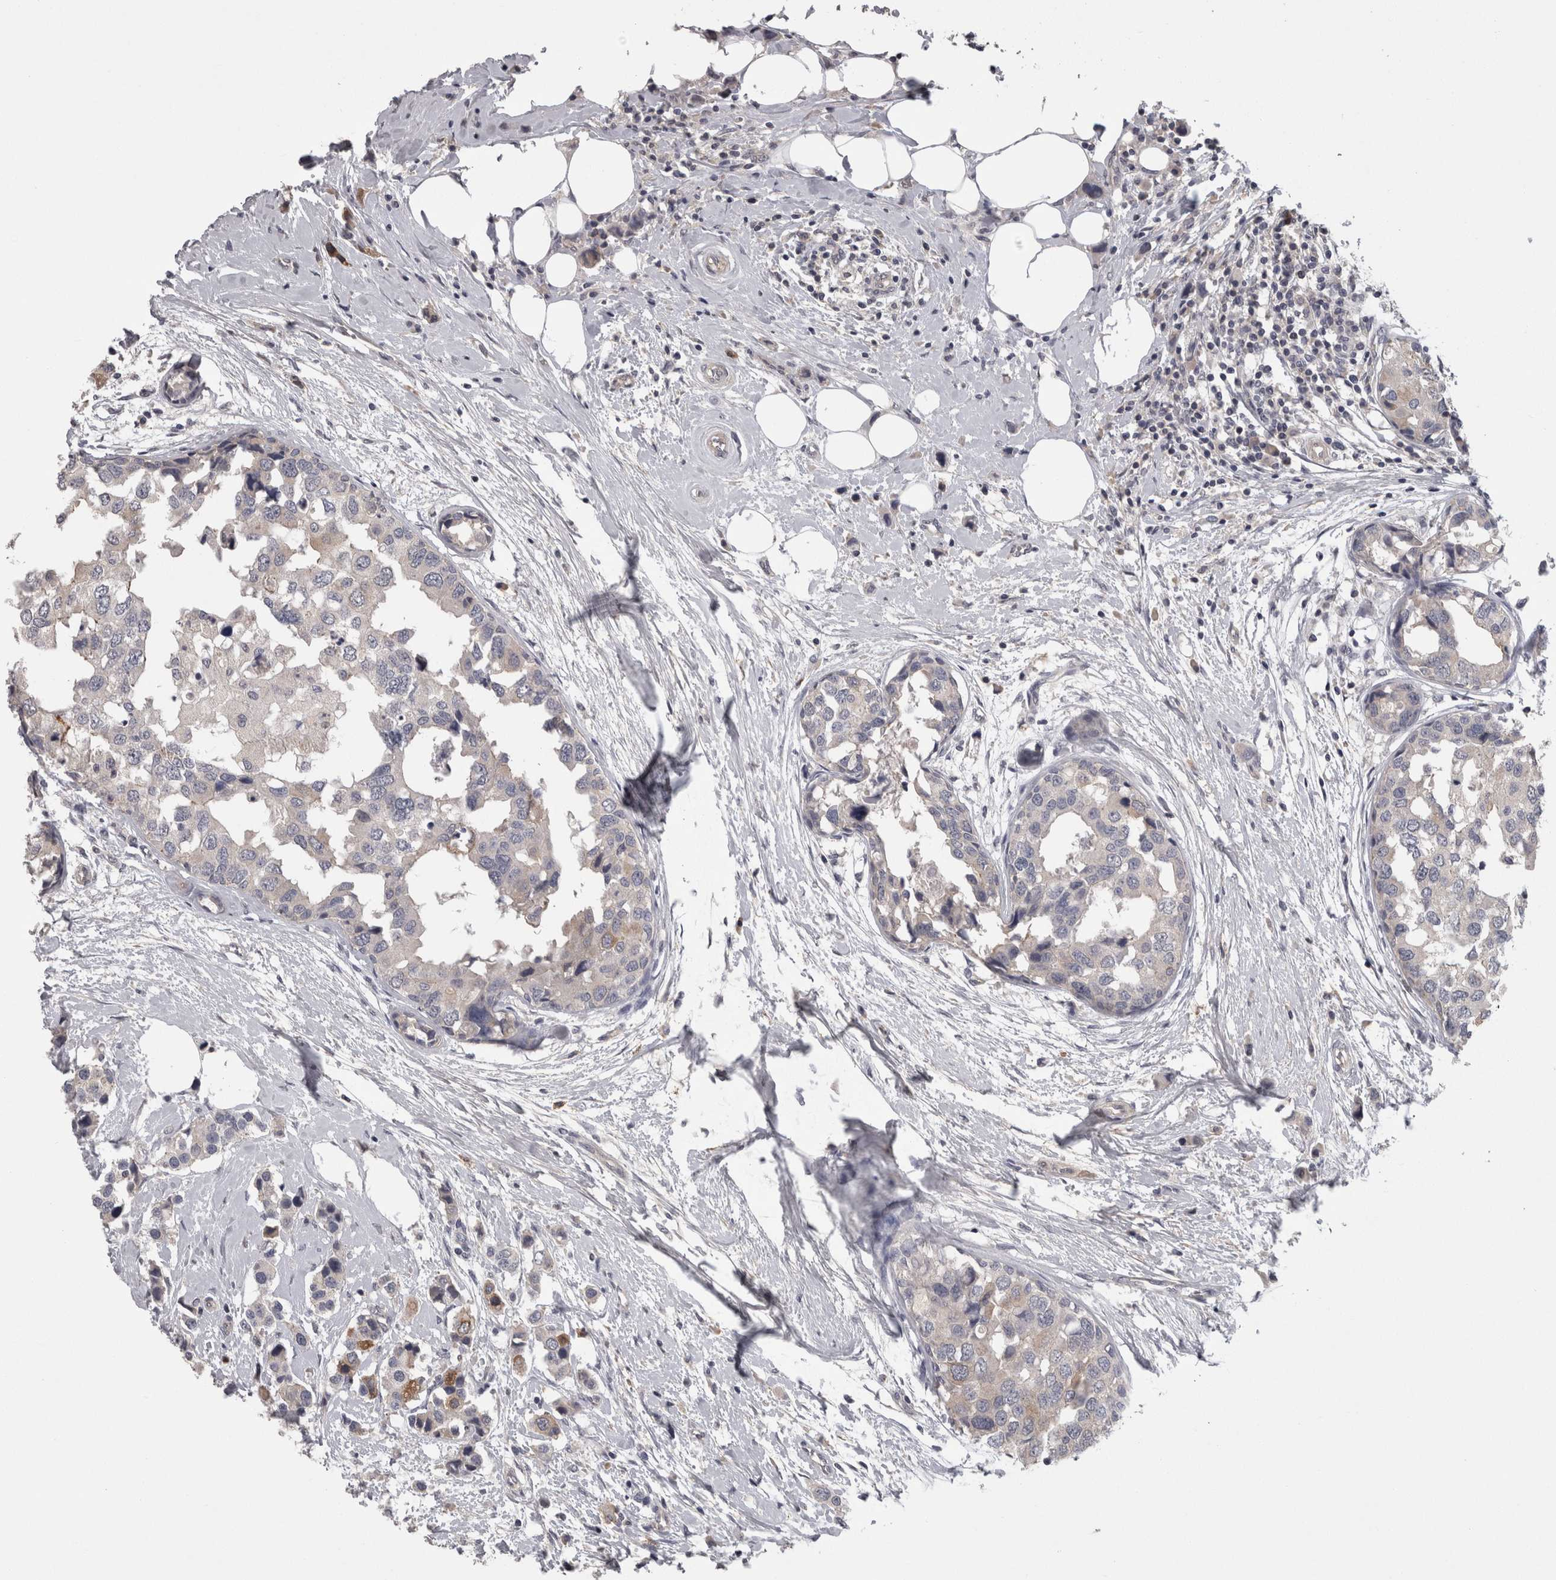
{"staining": {"intensity": "negative", "quantity": "none", "location": "none"}, "tissue": "breast cancer", "cell_type": "Tumor cells", "image_type": "cancer", "snomed": [{"axis": "morphology", "description": "Normal tissue, NOS"}, {"axis": "morphology", "description": "Duct carcinoma"}, {"axis": "topography", "description": "Breast"}], "caption": "The photomicrograph reveals no staining of tumor cells in breast cancer.", "gene": "PON3", "patient": {"sex": "female", "age": 50}}